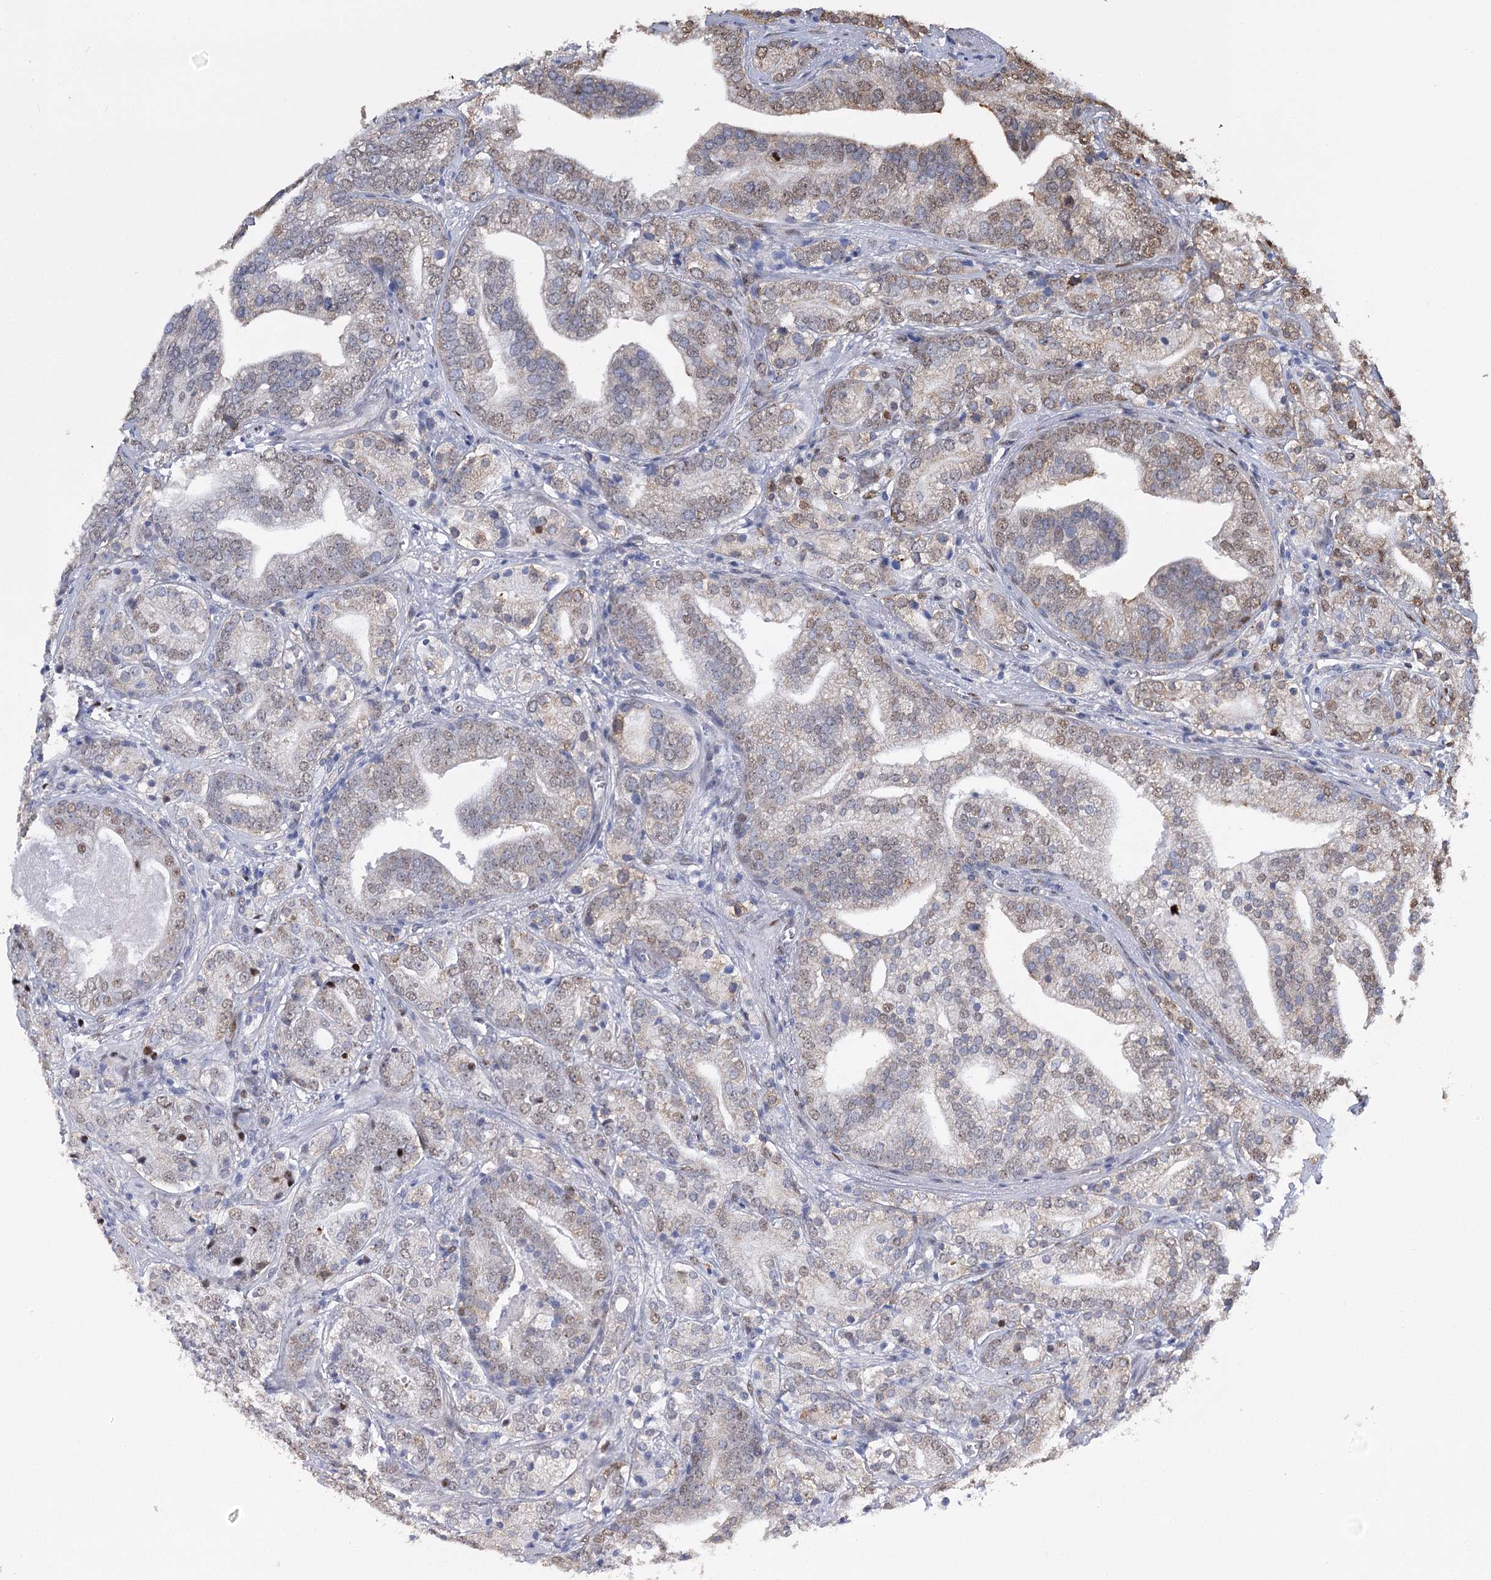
{"staining": {"intensity": "weak", "quantity": "25%-75%", "location": "nuclear"}, "tissue": "prostate cancer", "cell_type": "Tumor cells", "image_type": "cancer", "snomed": [{"axis": "morphology", "description": "Adenocarcinoma, High grade"}, {"axis": "topography", "description": "Prostate"}], "caption": "Protein expression analysis of high-grade adenocarcinoma (prostate) exhibits weak nuclear expression in about 25%-75% of tumor cells.", "gene": "NFU1", "patient": {"sex": "male", "age": 57}}